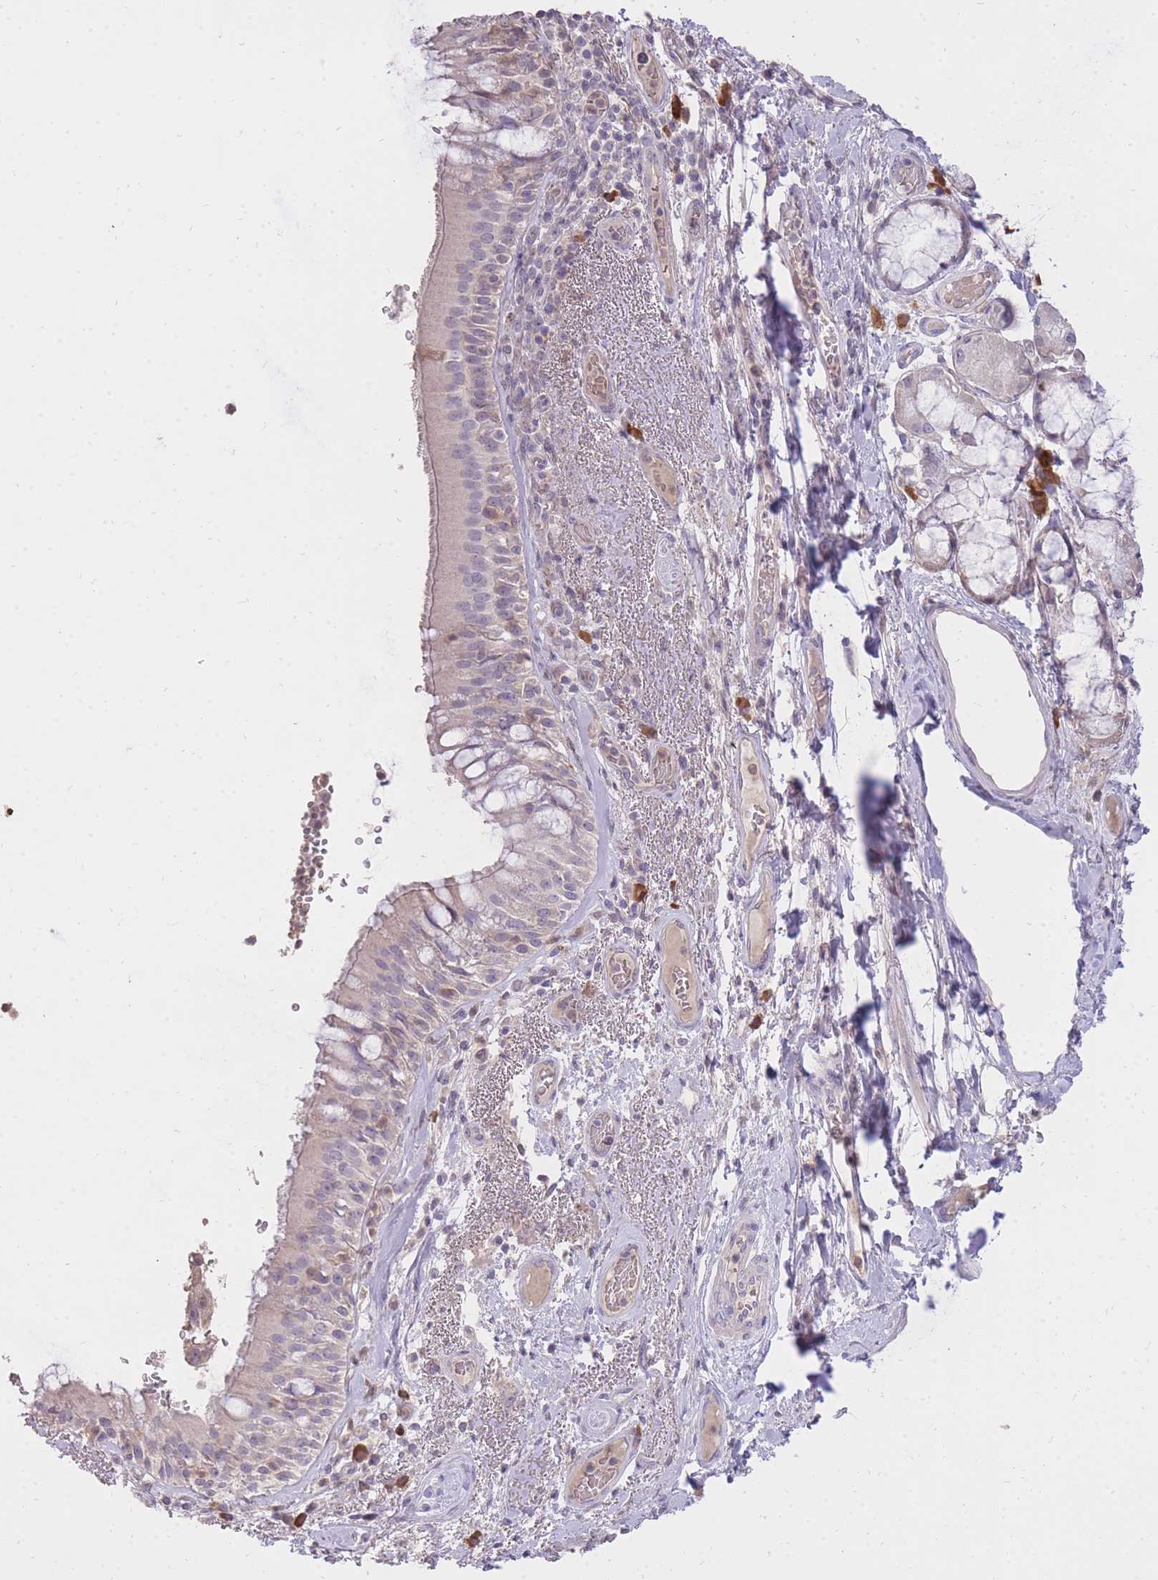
{"staining": {"intensity": "weak", "quantity": "<25%", "location": "cytoplasmic/membranous"}, "tissue": "bronchus", "cell_type": "Respiratory epithelial cells", "image_type": "normal", "snomed": [{"axis": "morphology", "description": "Normal tissue, NOS"}, {"axis": "topography", "description": "Cartilage tissue"}, {"axis": "topography", "description": "Bronchus"}], "caption": "Bronchus stained for a protein using immunohistochemistry exhibits no positivity respiratory epithelial cells.", "gene": "FRG2B", "patient": {"sex": "male", "age": 63}}